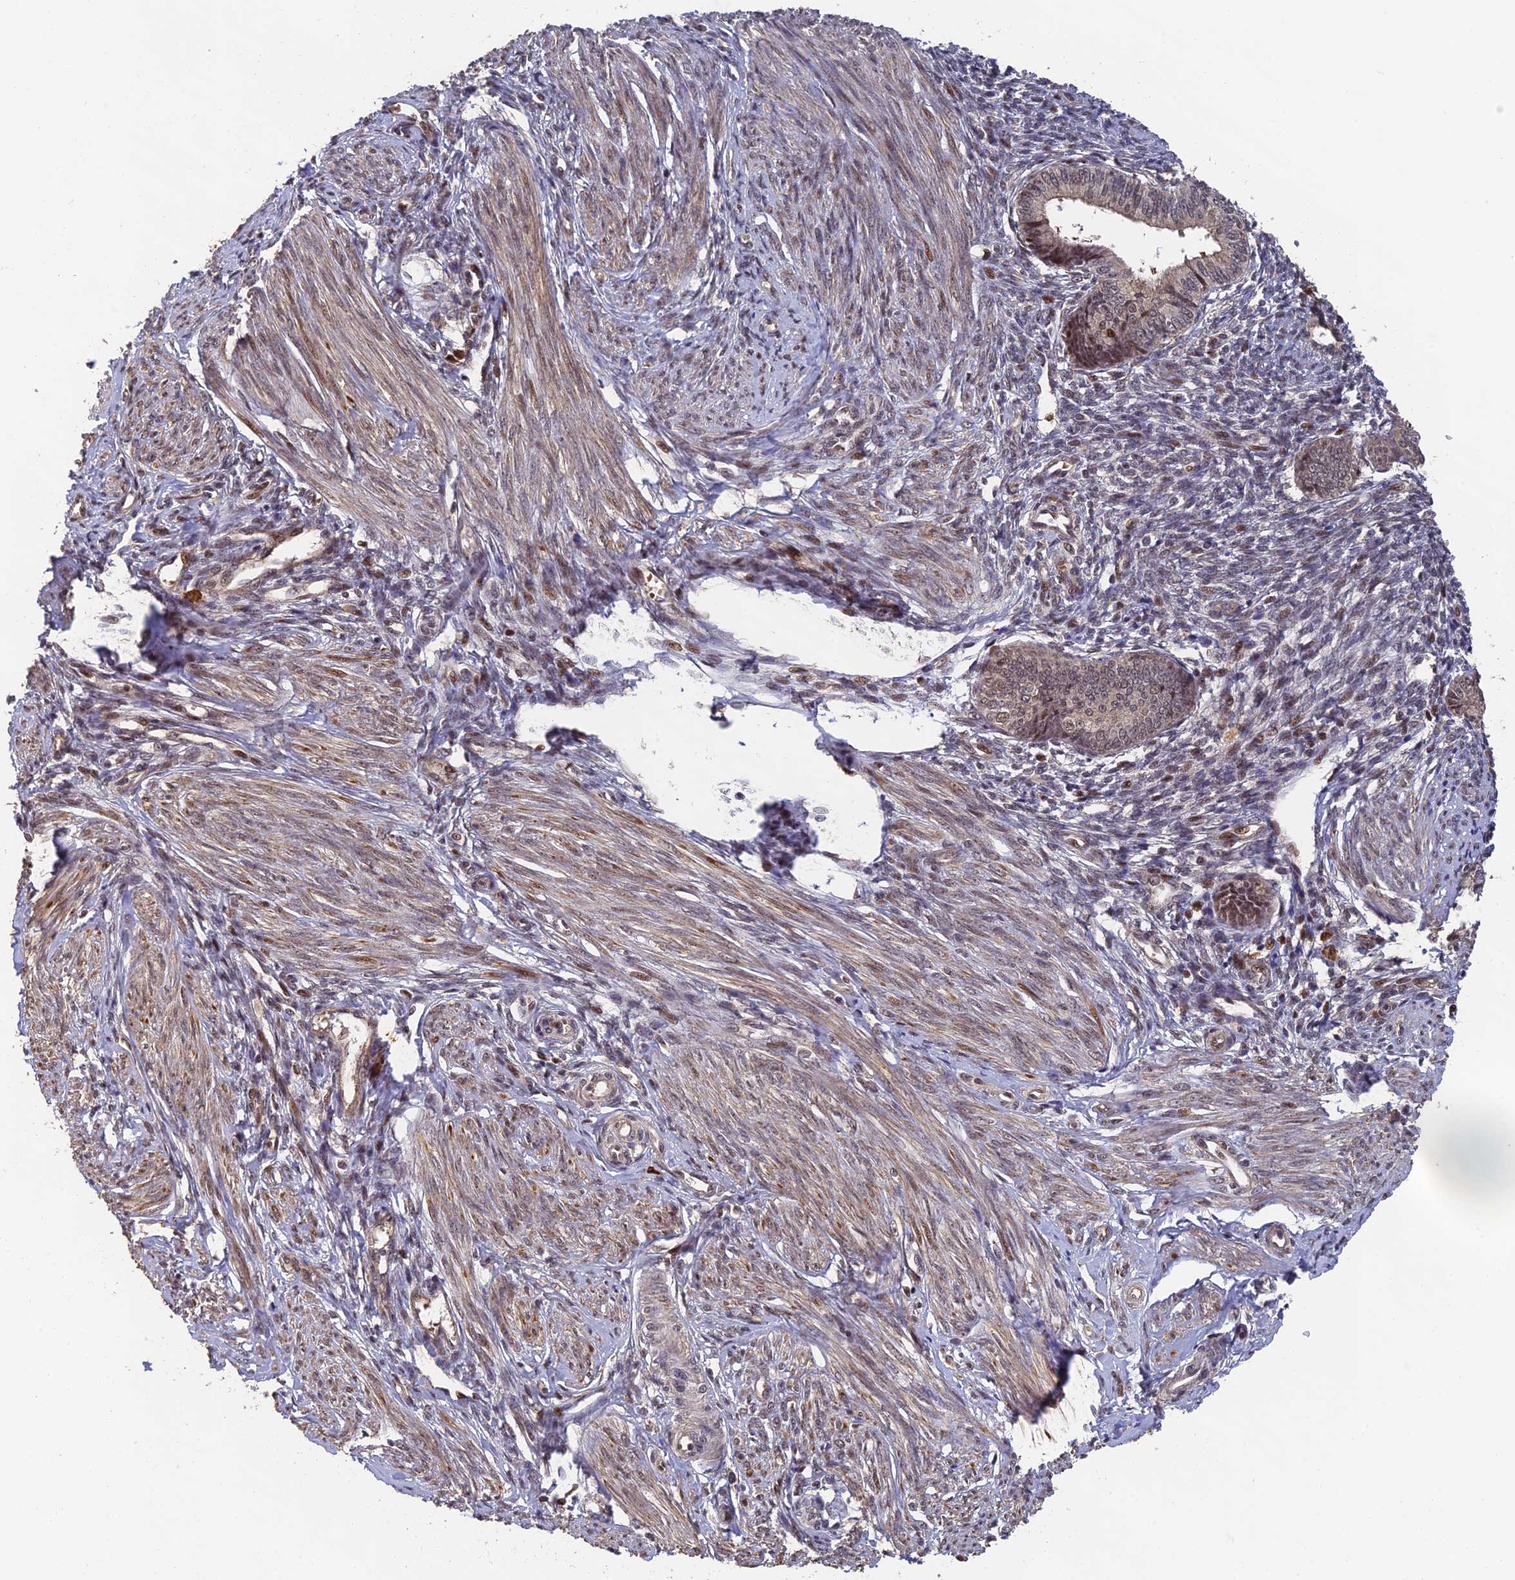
{"staining": {"intensity": "moderate", "quantity": "25%-75%", "location": "nuclear"}, "tissue": "endometrium", "cell_type": "Cells in endometrial stroma", "image_type": "normal", "snomed": [{"axis": "morphology", "description": "Normal tissue, NOS"}, {"axis": "topography", "description": "Endometrium"}], "caption": "IHC (DAB (3,3'-diaminobenzidine)) staining of benign endometrium exhibits moderate nuclear protein staining in about 25%-75% of cells in endometrial stroma. (DAB (3,3'-diaminobenzidine) IHC with brightfield microscopy, high magnification).", "gene": "OSBPL1A", "patient": {"sex": "female", "age": 46}}